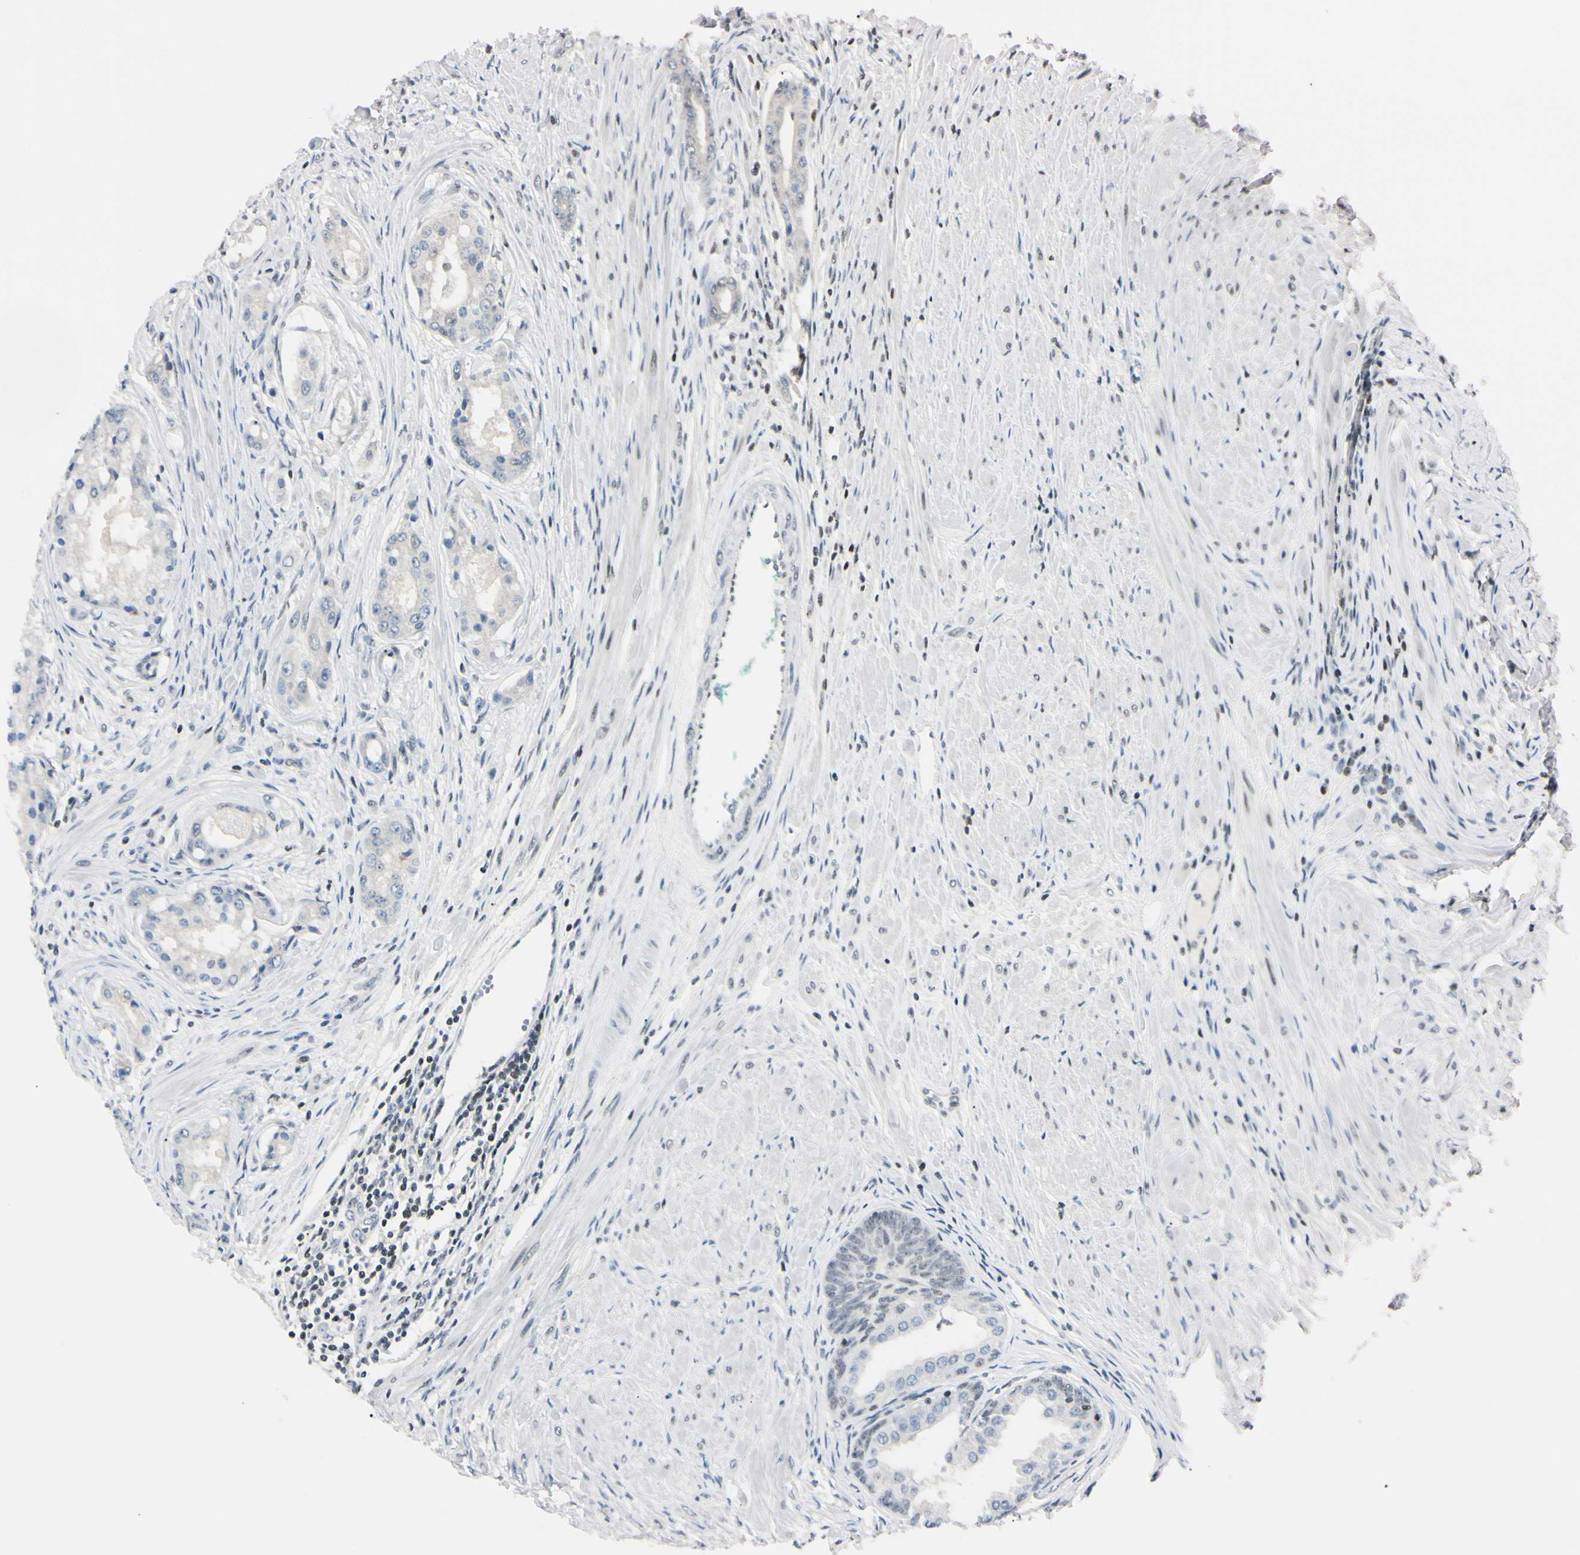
{"staining": {"intensity": "negative", "quantity": "none", "location": "none"}, "tissue": "prostate cancer", "cell_type": "Tumor cells", "image_type": "cancer", "snomed": [{"axis": "morphology", "description": "Adenocarcinoma, High grade"}, {"axis": "topography", "description": "Prostate"}], "caption": "A high-resolution photomicrograph shows immunohistochemistry staining of high-grade adenocarcinoma (prostate), which demonstrates no significant staining in tumor cells.", "gene": "C1orf174", "patient": {"sex": "male", "age": 59}}